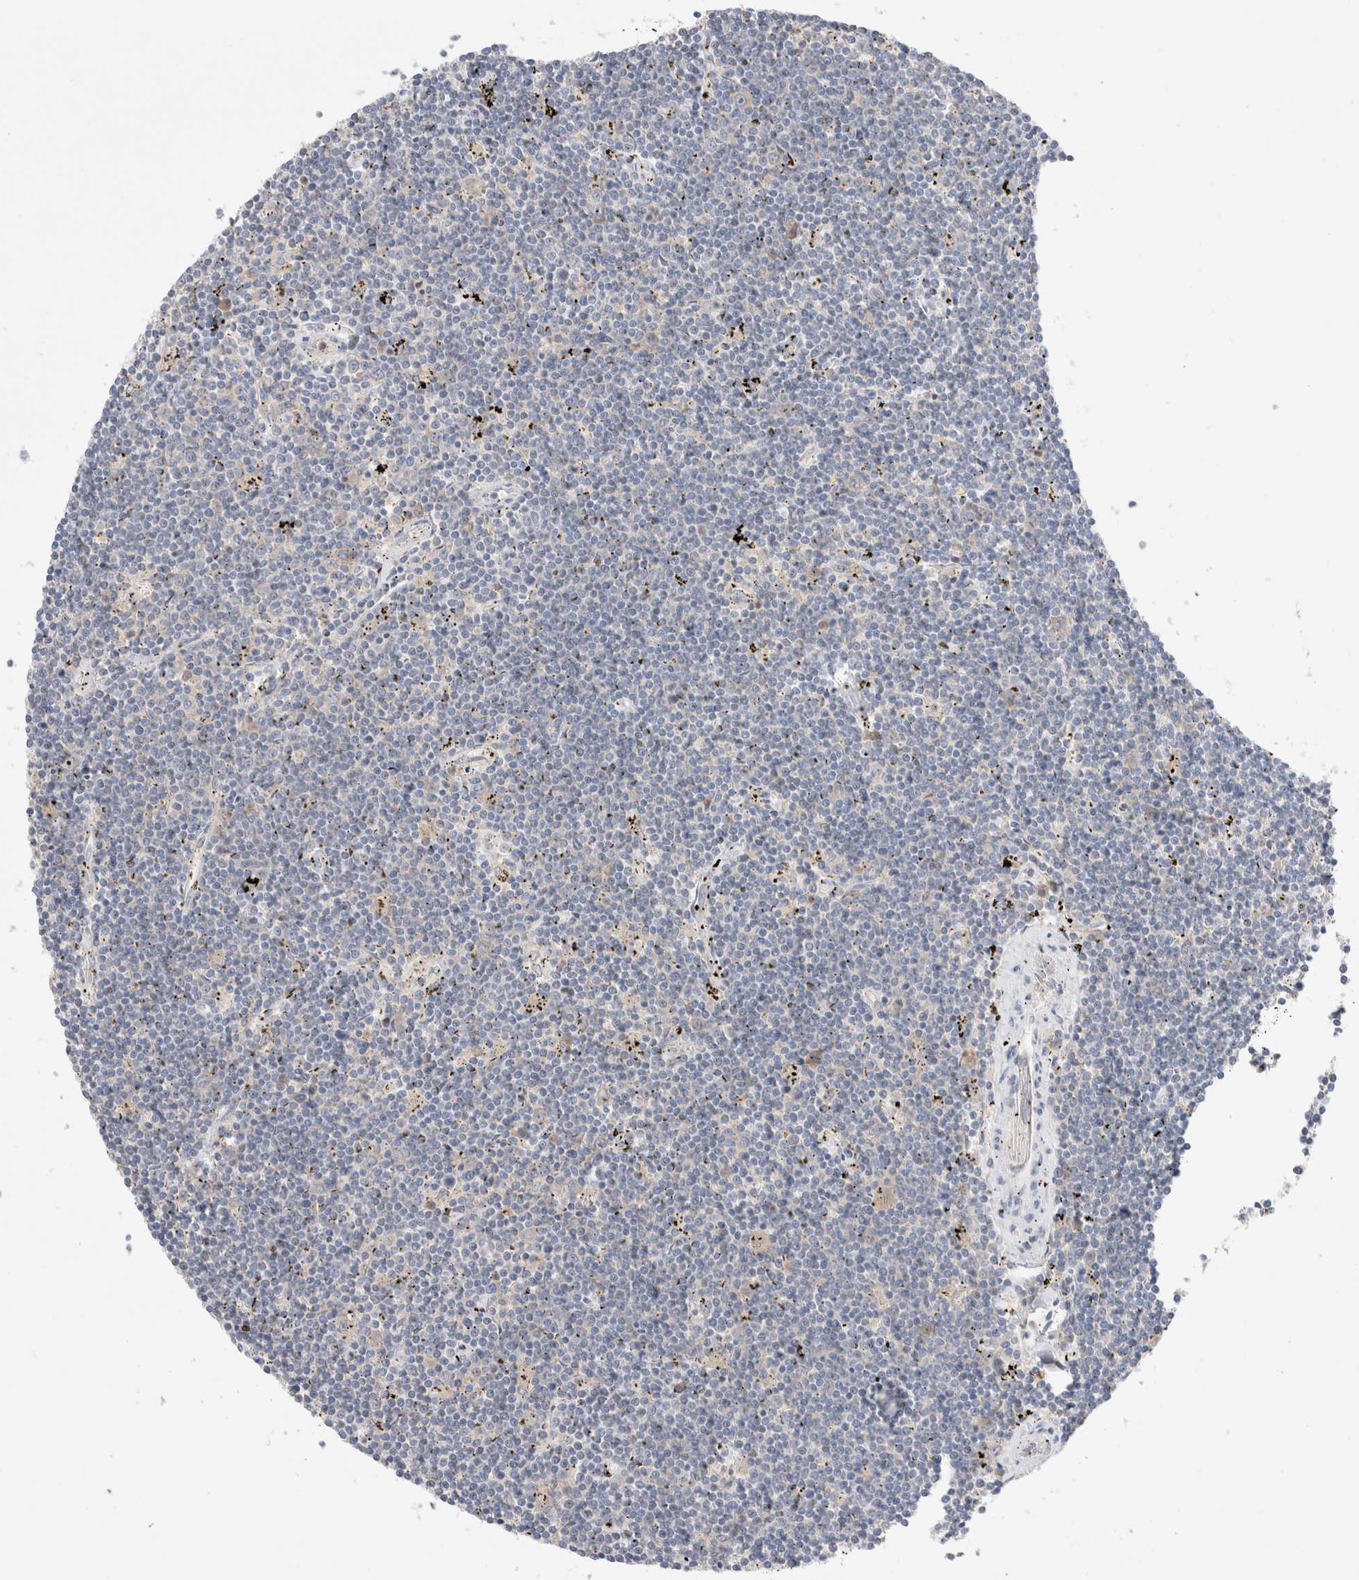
{"staining": {"intensity": "negative", "quantity": "none", "location": "none"}, "tissue": "lymphoma", "cell_type": "Tumor cells", "image_type": "cancer", "snomed": [{"axis": "morphology", "description": "Malignant lymphoma, non-Hodgkin's type, Low grade"}, {"axis": "topography", "description": "Spleen"}], "caption": "High power microscopy micrograph of an IHC photomicrograph of malignant lymphoma, non-Hodgkin's type (low-grade), revealing no significant expression in tumor cells.", "gene": "RBM12B", "patient": {"sex": "male", "age": 76}}